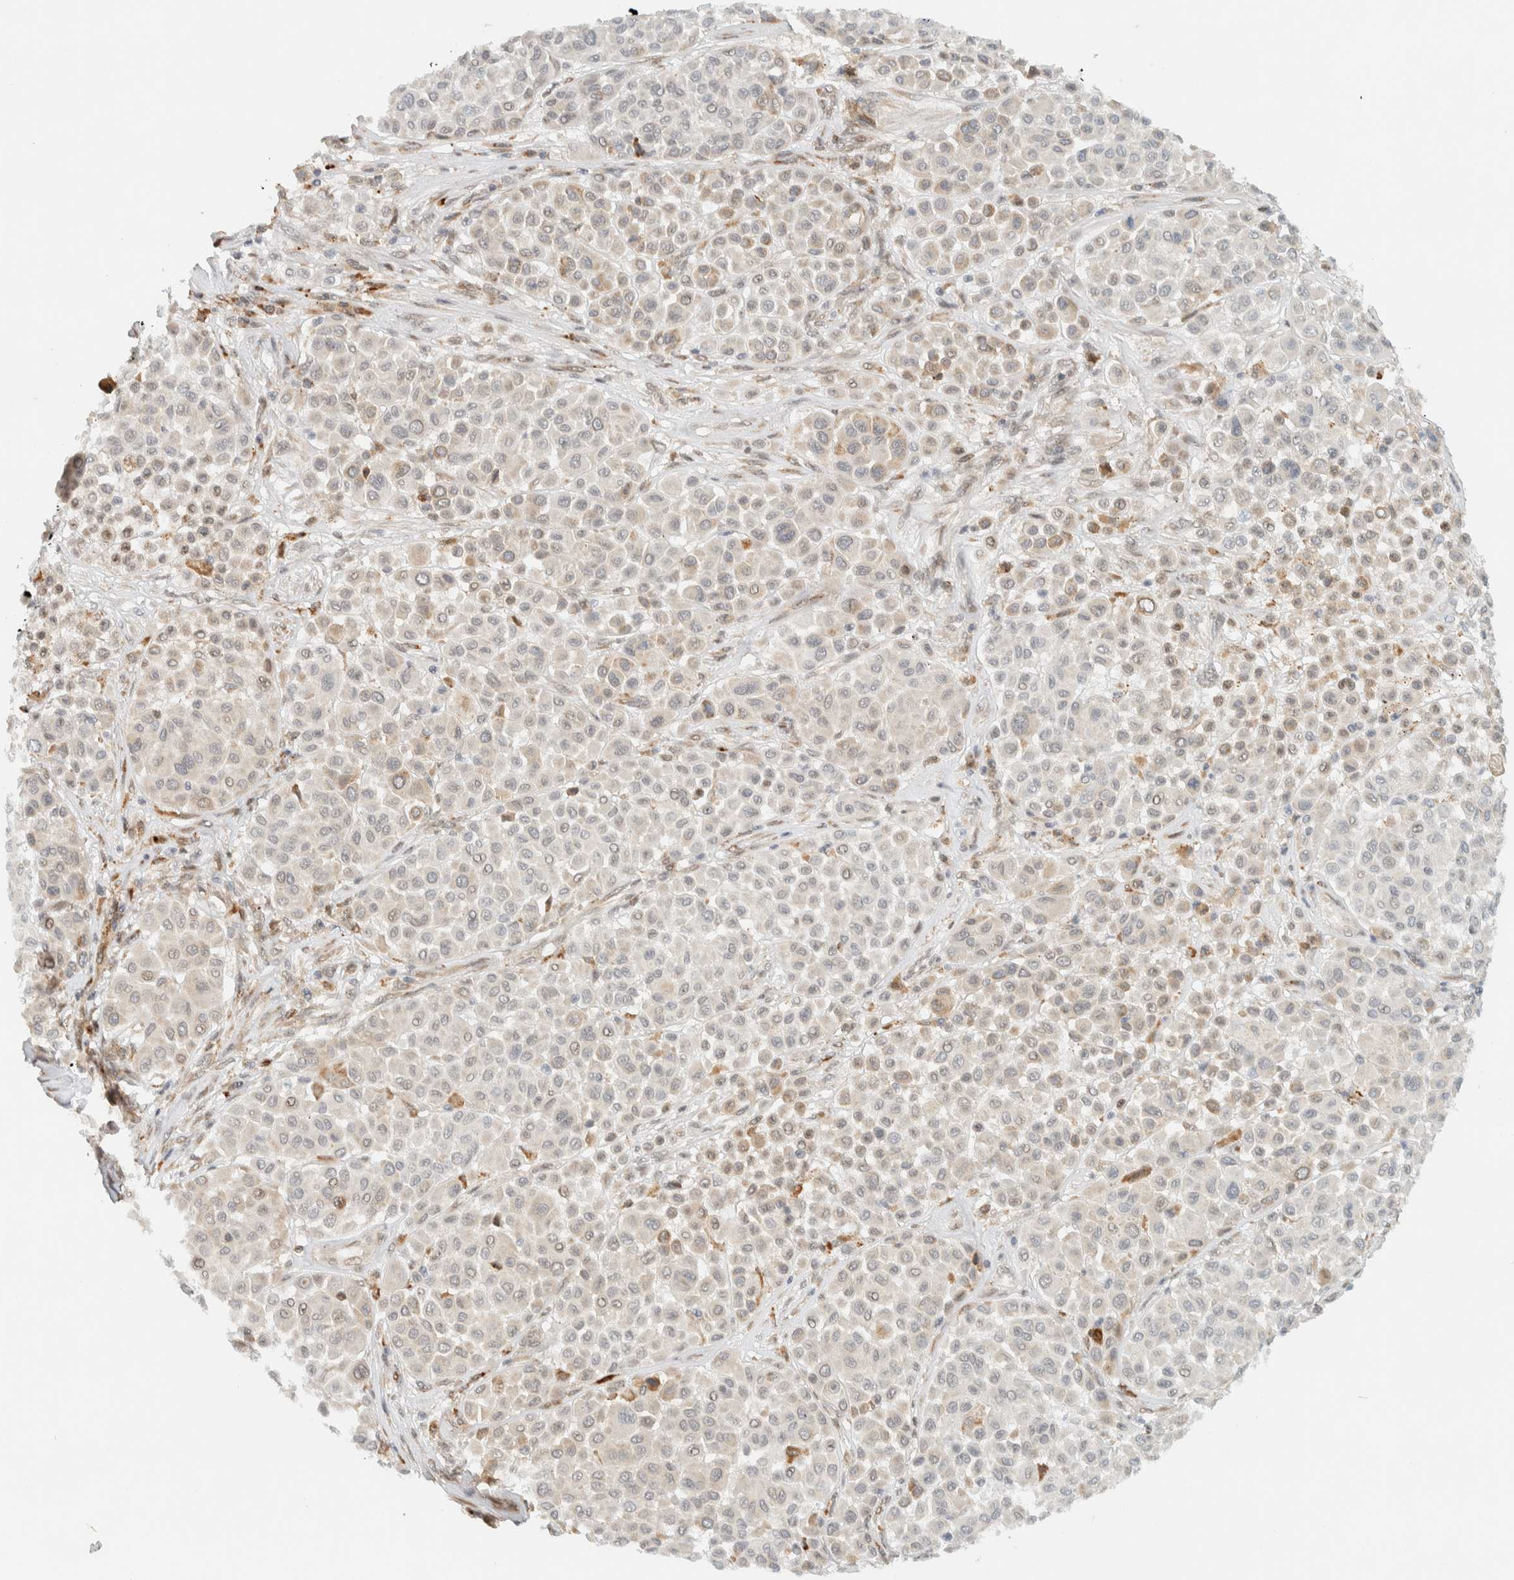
{"staining": {"intensity": "weak", "quantity": "<25%", "location": "nuclear"}, "tissue": "melanoma", "cell_type": "Tumor cells", "image_type": "cancer", "snomed": [{"axis": "morphology", "description": "Malignant melanoma, Metastatic site"}, {"axis": "topography", "description": "Soft tissue"}], "caption": "This photomicrograph is of melanoma stained with immunohistochemistry to label a protein in brown with the nuclei are counter-stained blue. There is no expression in tumor cells. (DAB (3,3'-diaminobenzidine) immunohistochemistry (IHC), high magnification).", "gene": "ITPRID1", "patient": {"sex": "male", "age": 41}}